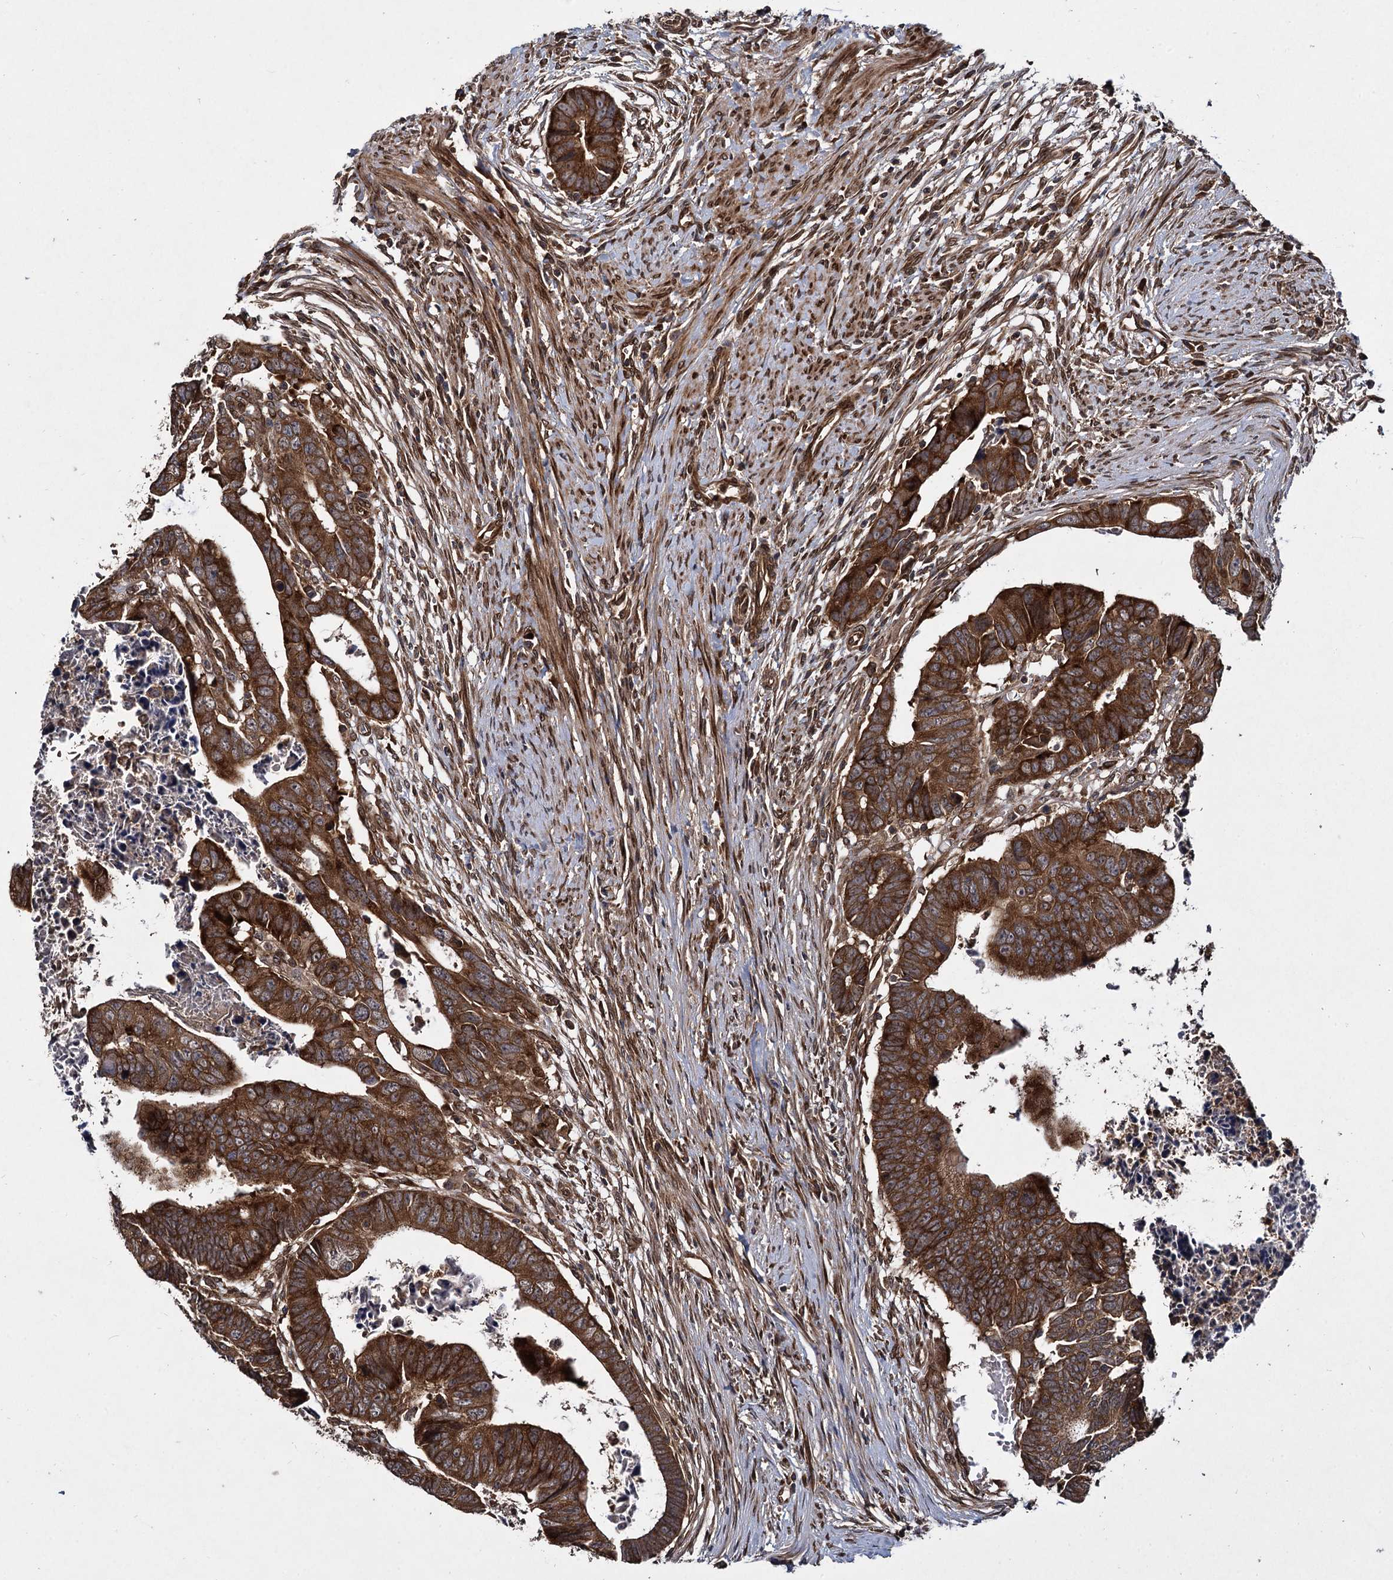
{"staining": {"intensity": "strong", "quantity": ">75%", "location": "cytoplasmic/membranous"}, "tissue": "colorectal cancer", "cell_type": "Tumor cells", "image_type": "cancer", "snomed": [{"axis": "morphology", "description": "Adenocarcinoma, NOS"}, {"axis": "topography", "description": "Rectum"}], "caption": "Immunohistochemistry (IHC) histopathology image of neoplastic tissue: human adenocarcinoma (colorectal) stained using IHC shows high levels of strong protein expression localized specifically in the cytoplasmic/membranous of tumor cells, appearing as a cytoplasmic/membranous brown color.", "gene": "DCP1B", "patient": {"sex": "female", "age": 65}}